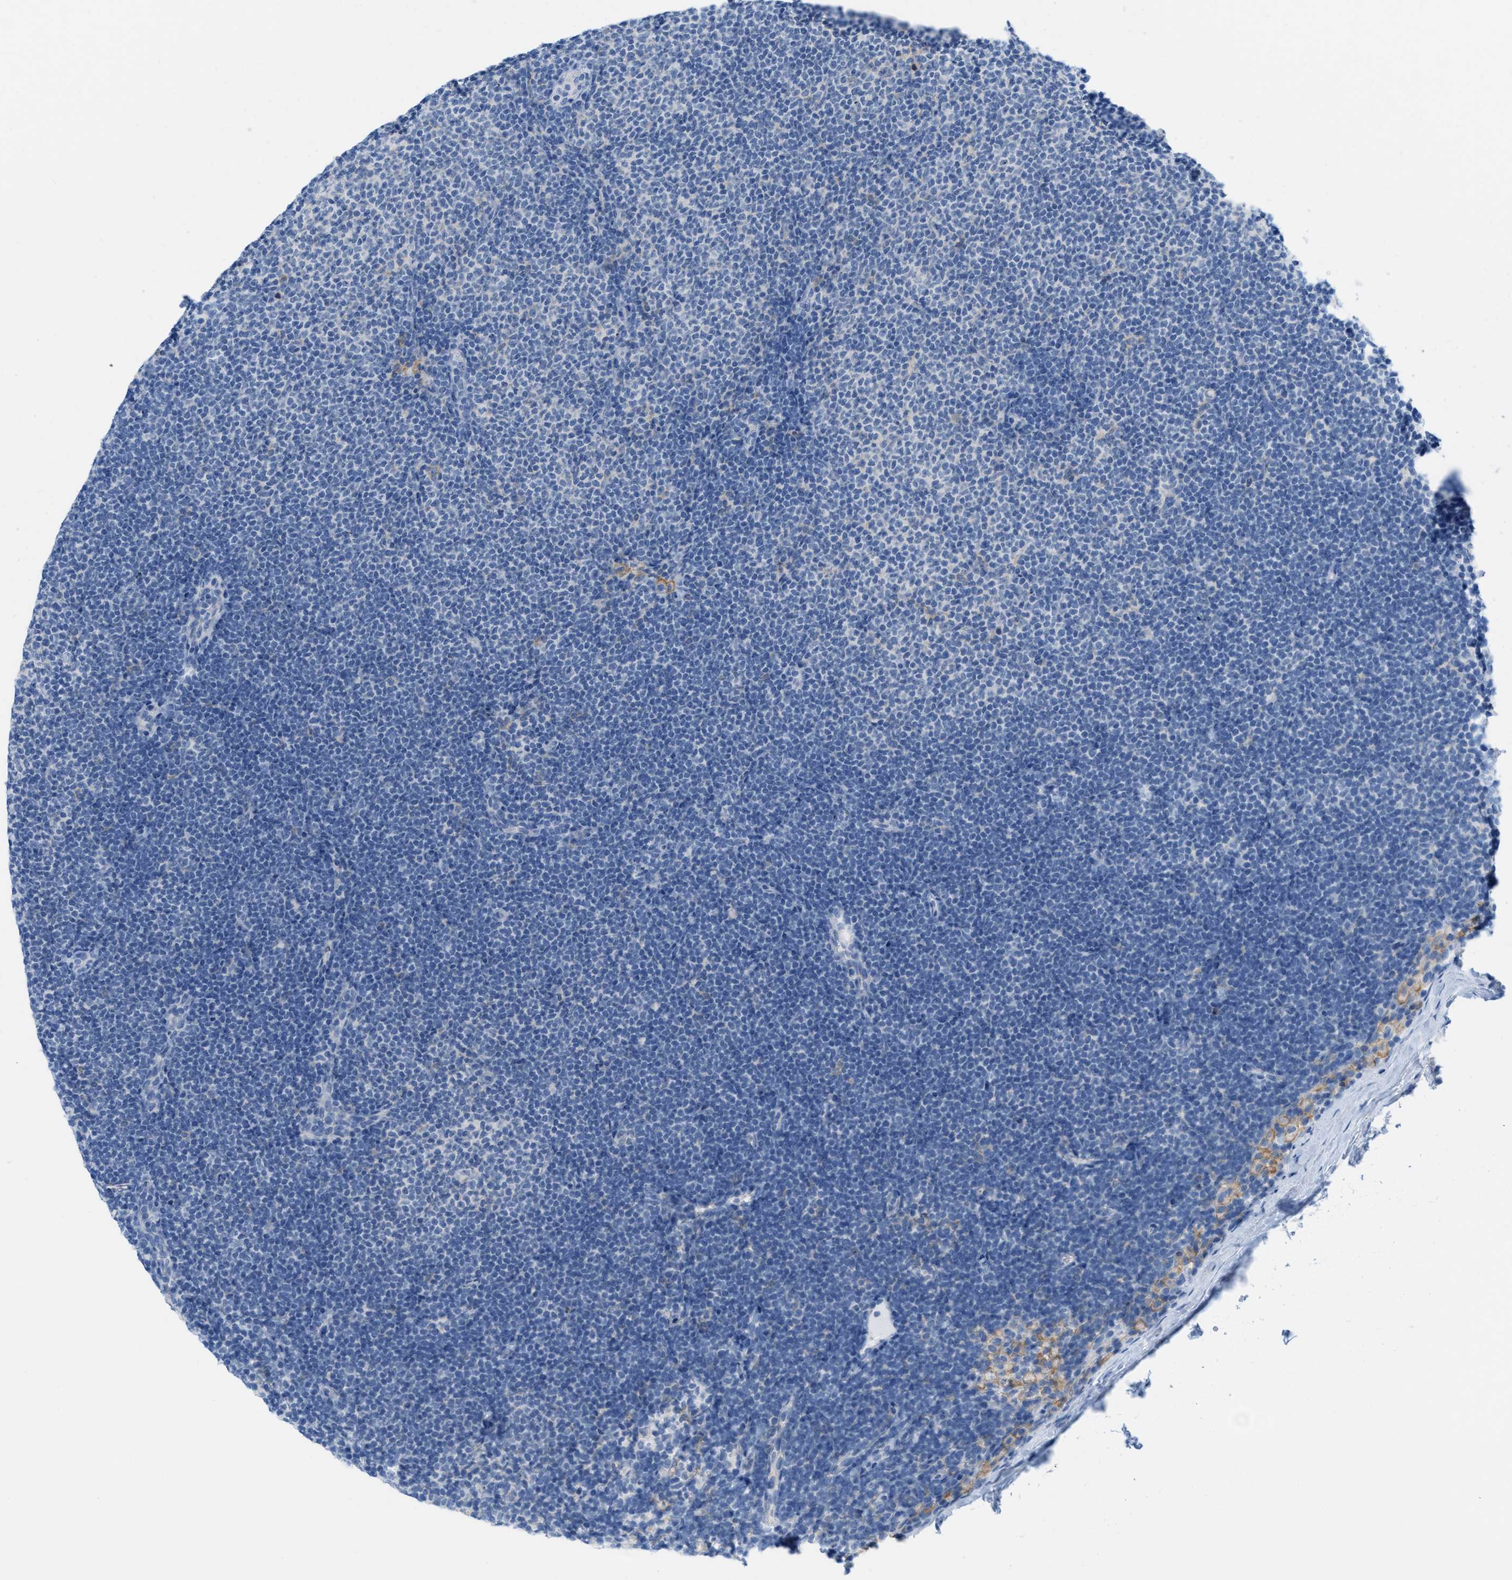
{"staining": {"intensity": "negative", "quantity": "none", "location": "none"}, "tissue": "lymphoma", "cell_type": "Tumor cells", "image_type": "cancer", "snomed": [{"axis": "morphology", "description": "Malignant lymphoma, non-Hodgkin's type, Low grade"}, {"axis": "topography", "description": "Lymph node"}], "caption": "Tumor cells are negative for protein expression in human malignant lymphoma, non-Hodgkin's type (low-grade).", "gene": "SLC3A2", "patient": {"sex": "female", "age": 53}}